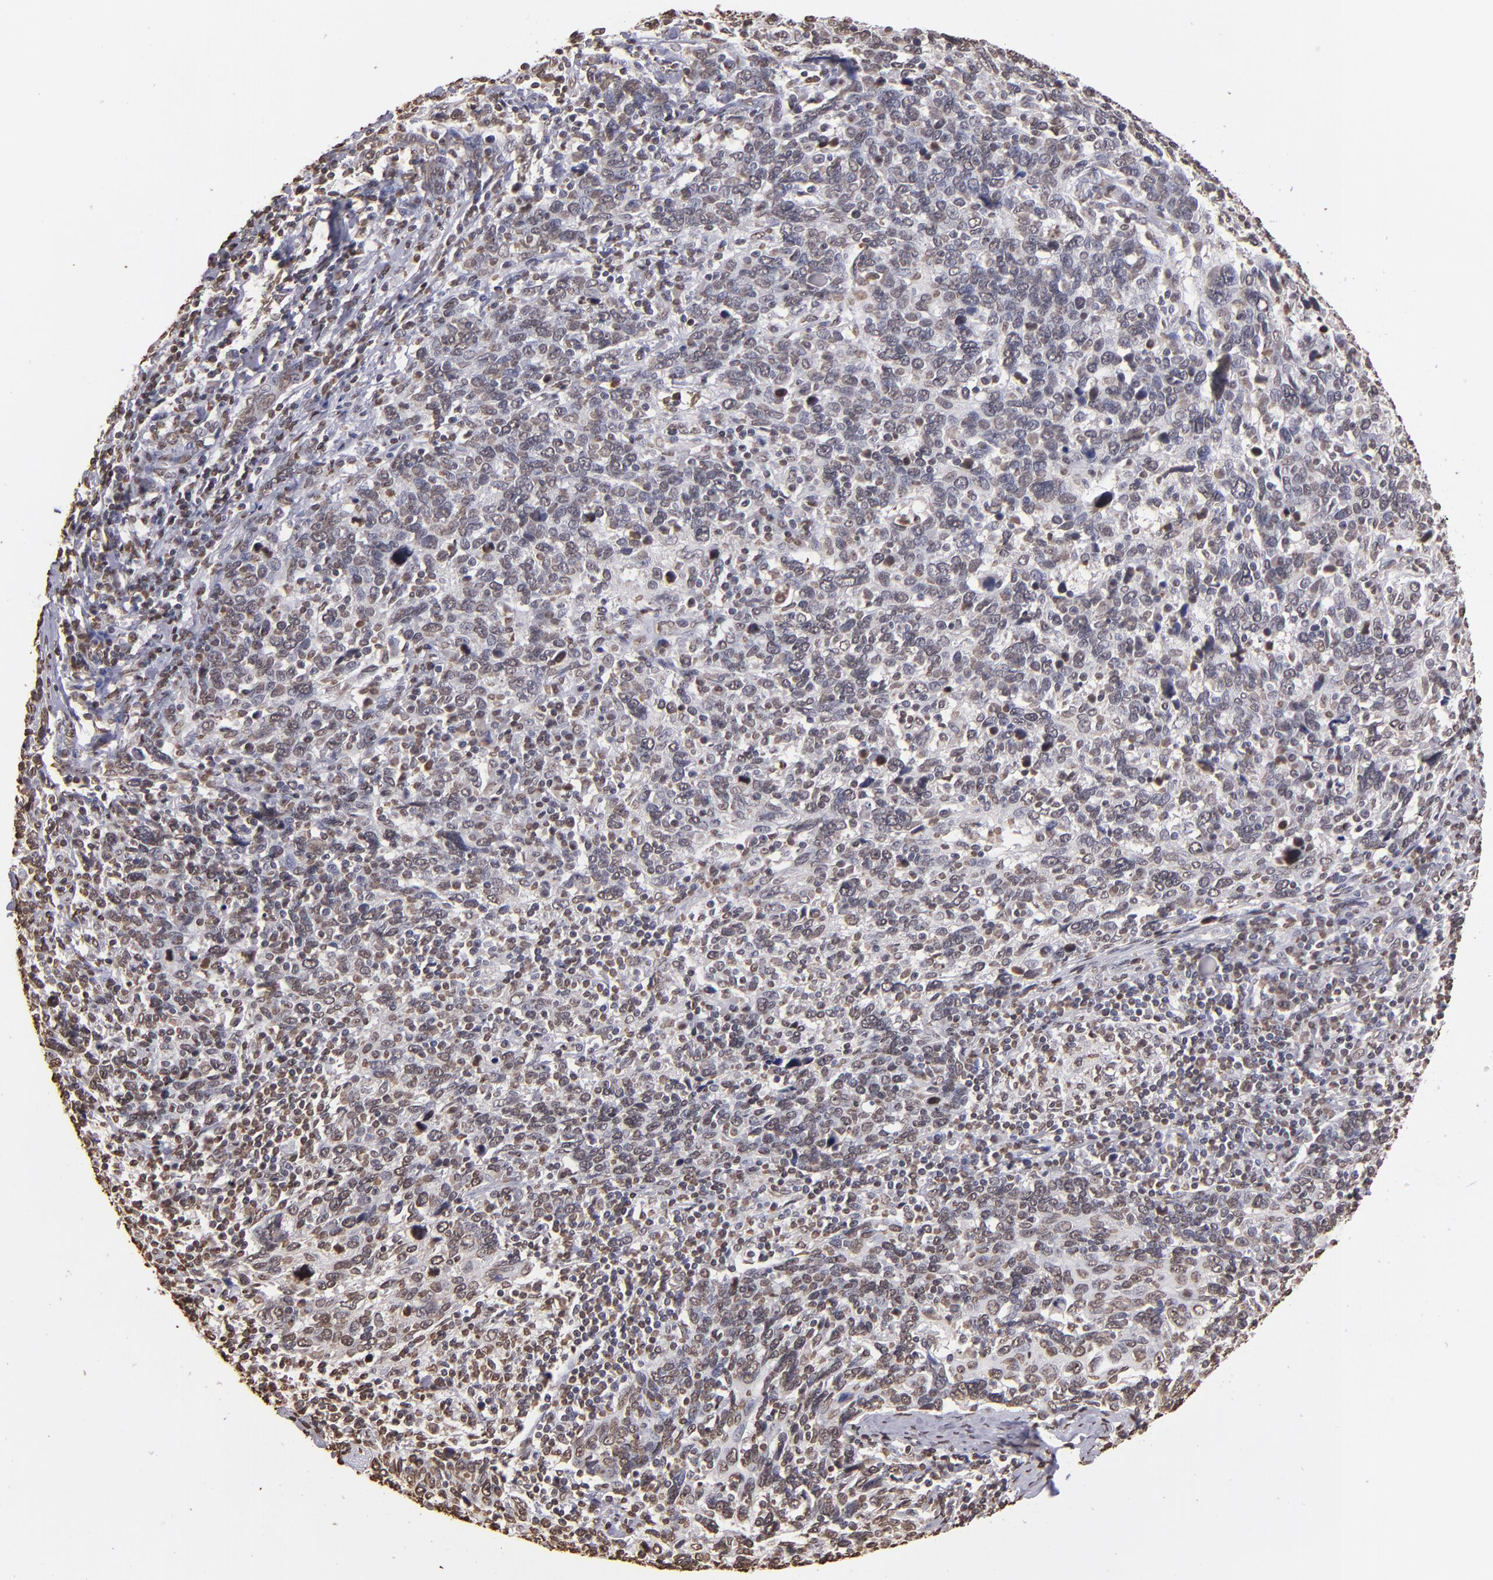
{"staining": {"intensity": "weak", "quantity": "<25%", "location": "nuclear"}, "tissue": "cervical cancer", "cell_type": "Tumor cells", "image_type": "cancer", "snomed": [{"axis": "morphology", "description": "Squamous cell carcinoma, NOS"}, {"axis": "topography", "description": "Cervix"}], "caption": "IHC of human squamous cell carcinoma (cervical) reveals no staining in tumor cells. (DAB immunohistochemistry (IHC) visualized using brightfield microscopy, high magnification).", "gene": "LBX1", "patient": {"sex": "female", "age": 41}}